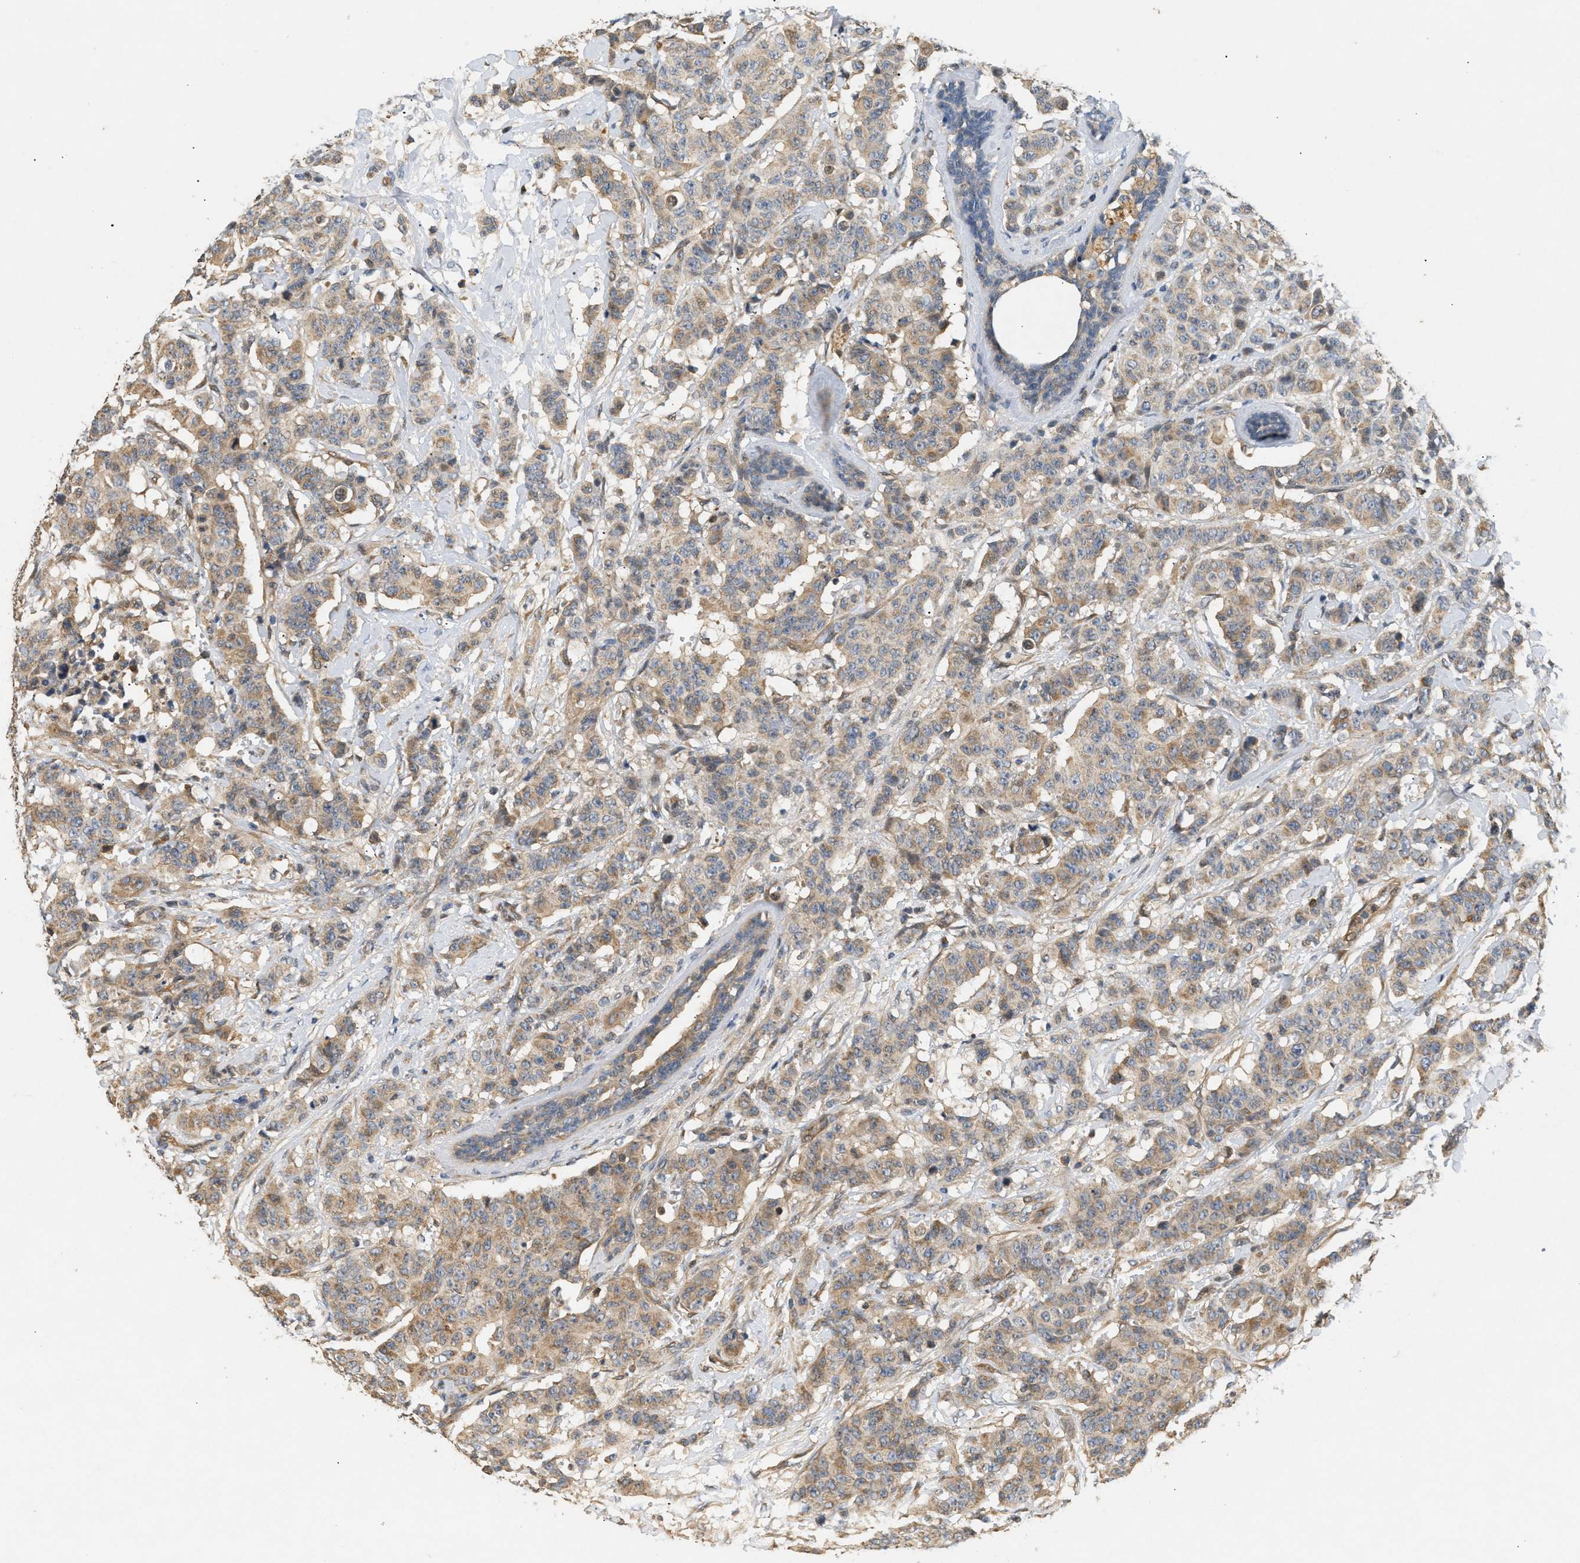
{"staining": {"intensity": "moderate", "quantity": ">75%", "location": "cytoplasmic/membranous"}, "tissue": "breast cancer", "cell_type": "Tumor cells", "image_type": "cancer", "snomed": [{"axis": "morphology", "description": "Normal tissue, NOS"}, {"axis": "morphology", "description": "Duct carcinoma"}, {"axis": "topography", "description": "Breast"}], "caption": "The histopathology image displays immunohistochemical staining of breast intraductal carcinoma. There is moderate cytoplasmic/membranous staining is identified in approximately >75% of tumor cells.", "gene": "FARS2", "patient": {"sex": "female", "age": 40}}